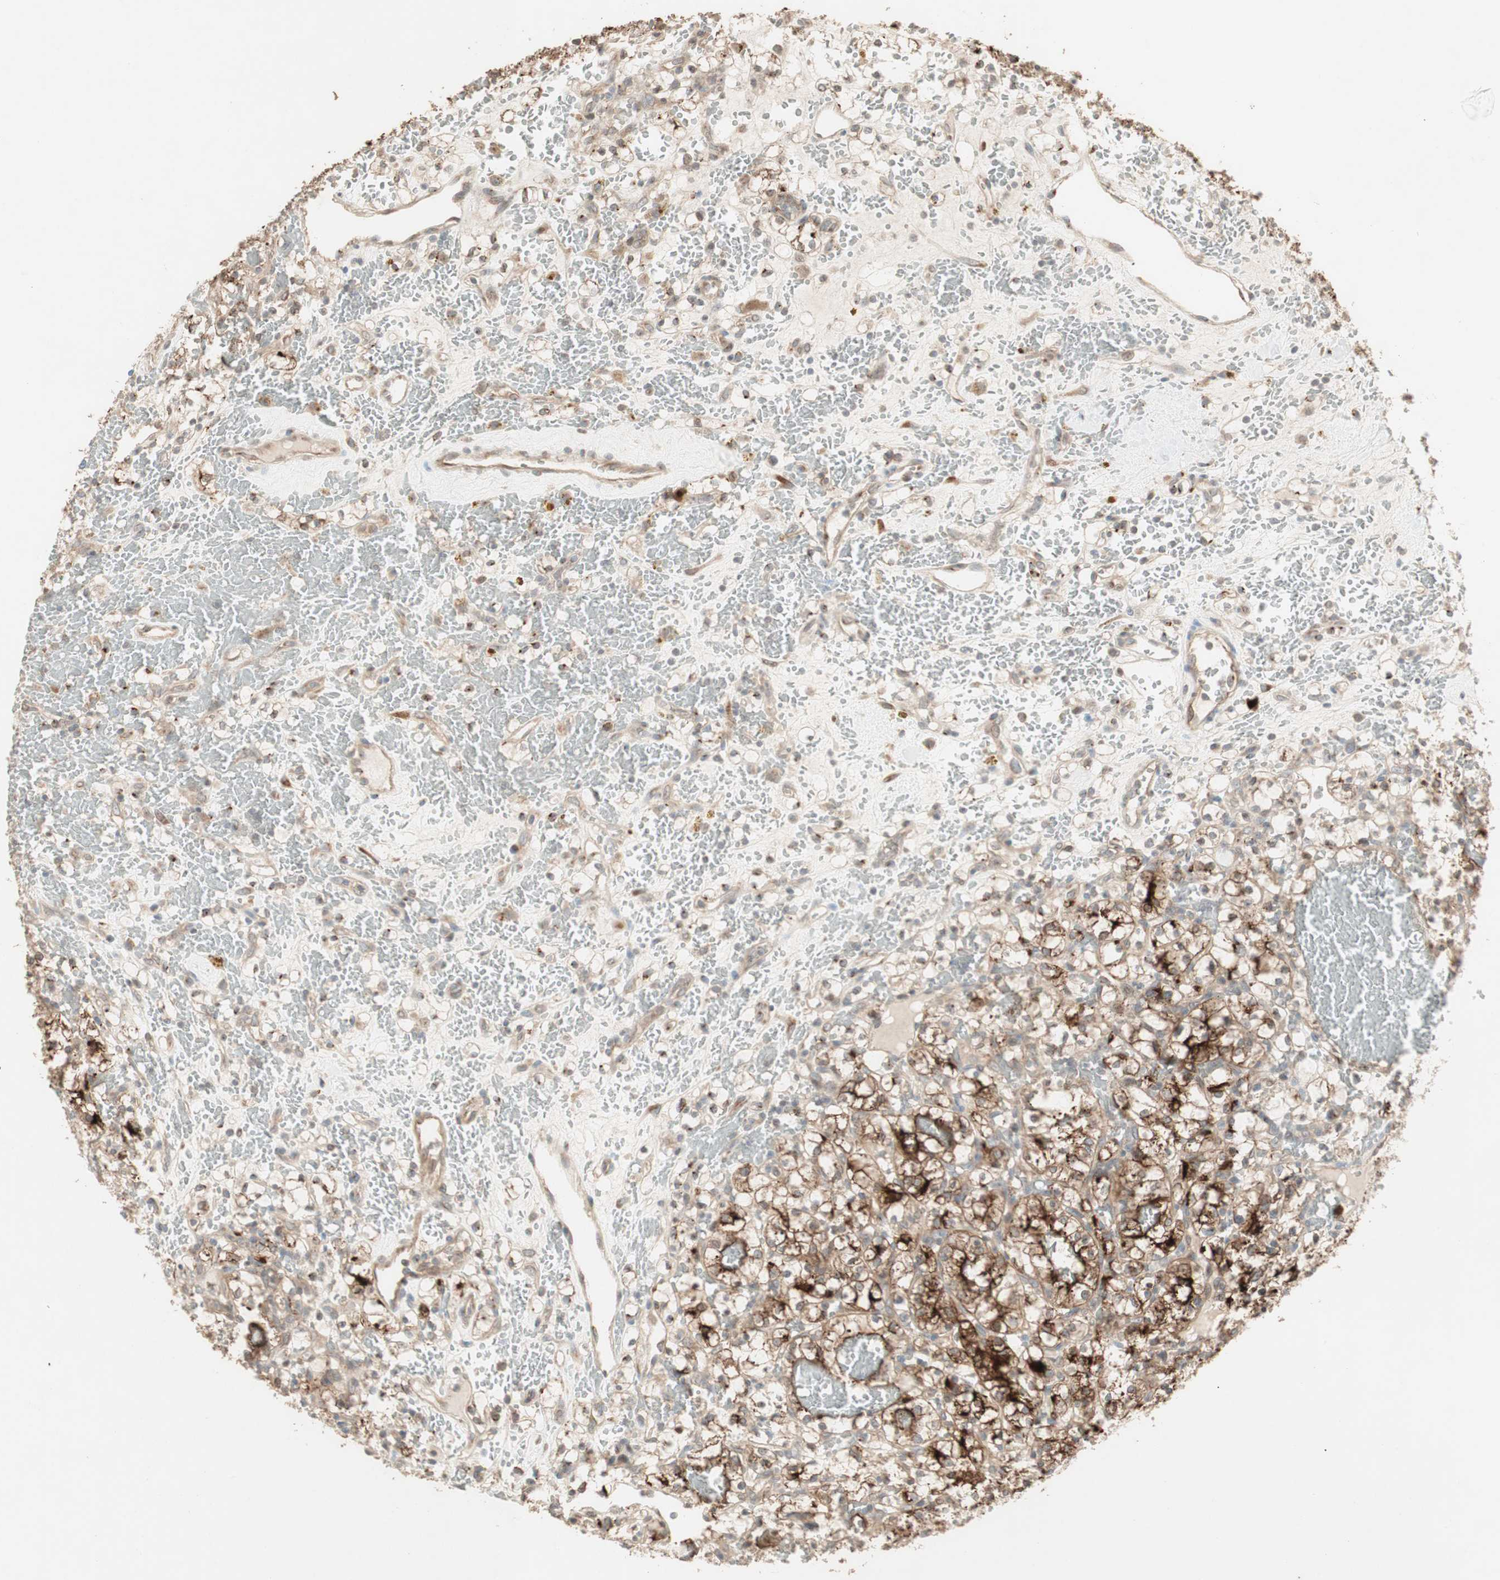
{"staining": {"intensity": "strong", "quantity": ">75%", "location": "cytoplasmic/membranous"}, "tissue": "renal cancer", "cell_type": "Tumor cells", "image_type": "cancer", "snomed": [{"axis": "morphology", "description": "Adenocarcinoma, NOS"}, {"axis": "topography", "description": "Kidney"}], "caption": "IHC (DAB (3,3'-diaminobenzidine)) staining of human renal cancer (adenocarcinoma) displays strong cytoplasmic/membranous protein expression in about >75% of tumor cells. (DAB (3,3'-diaminobenzidine) IHC, brown staining for protein, blue staining for nuclei).", "gene": "RARRES1", "patient": {"sex": "female", "age": 60}}